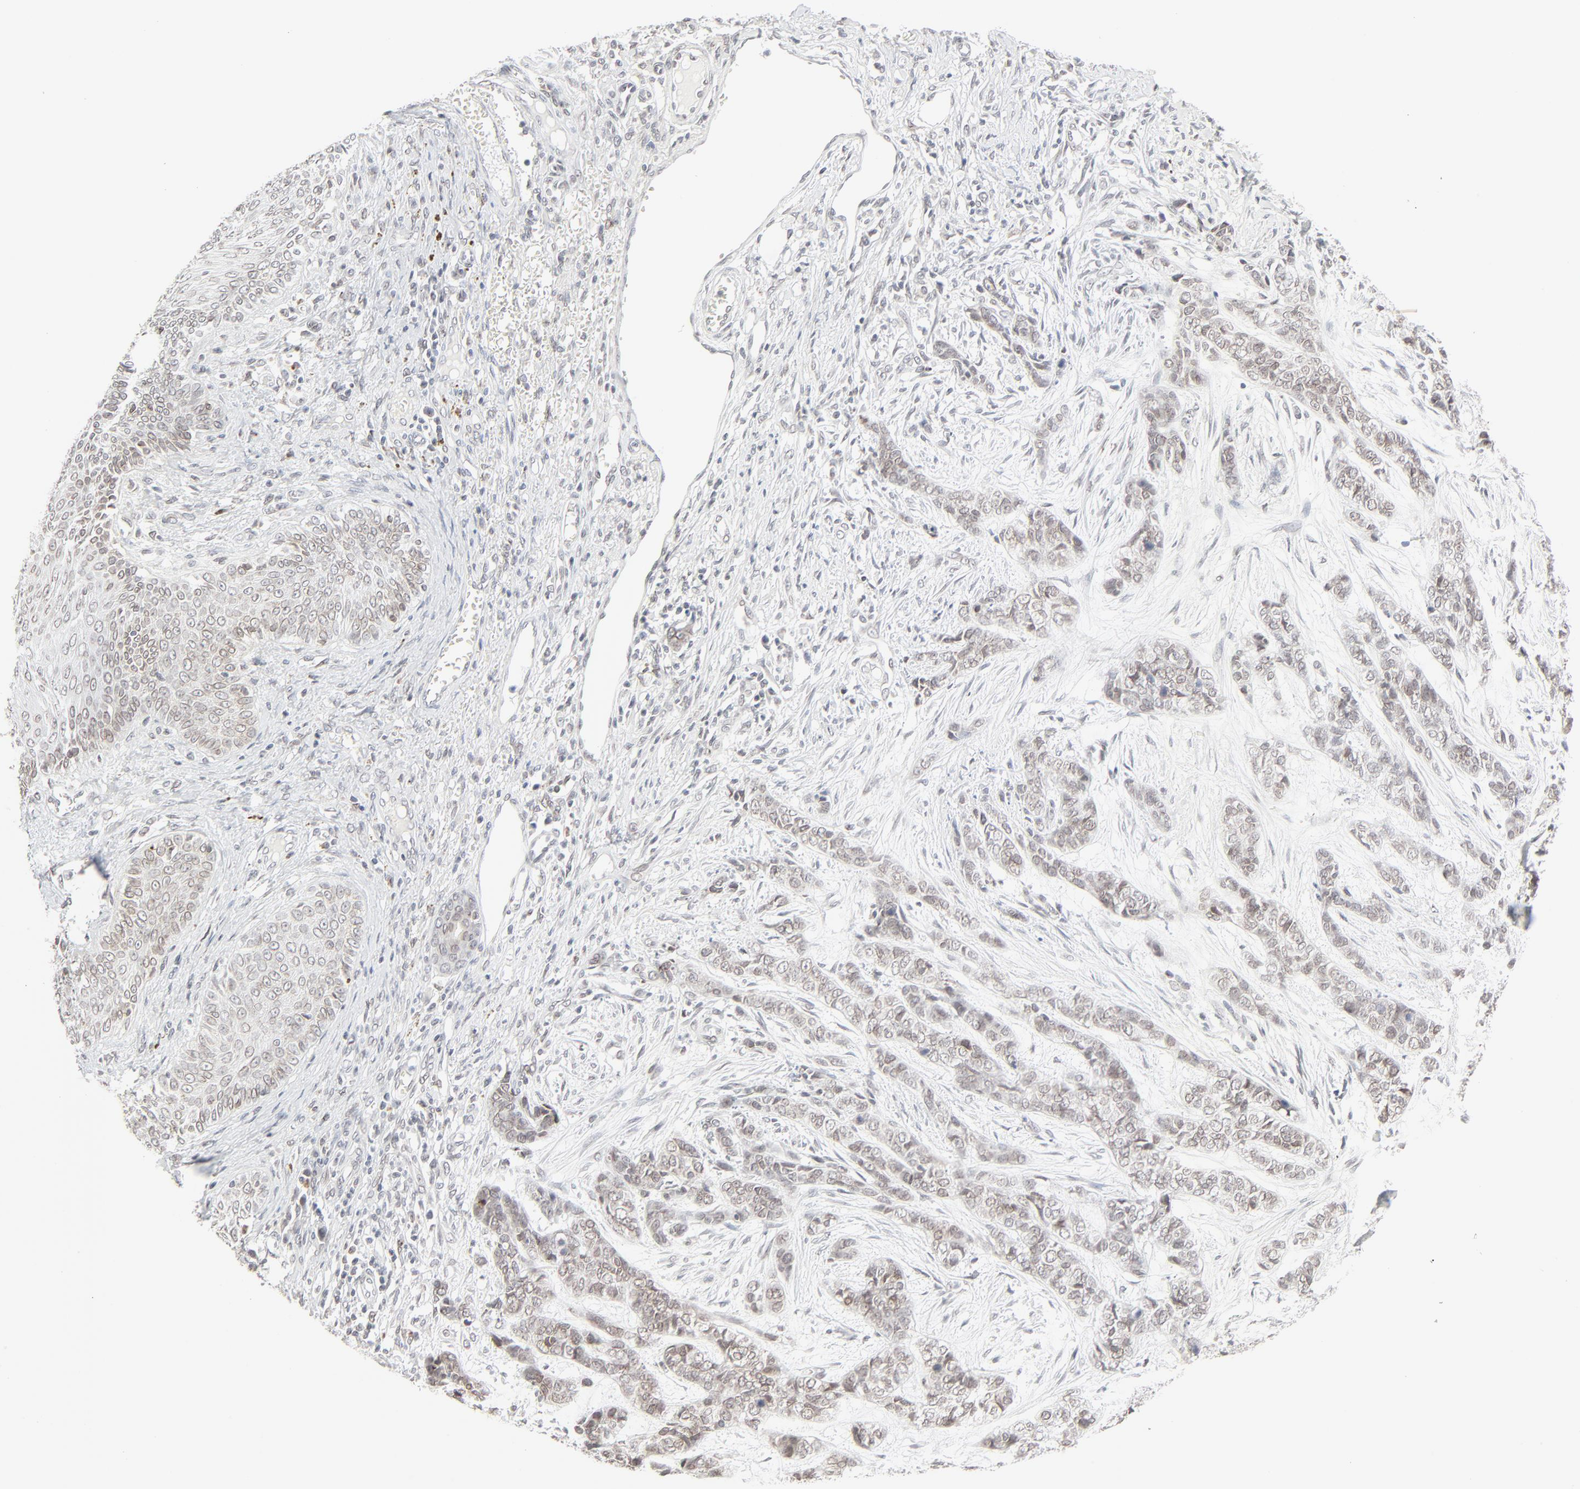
{"staining": {"intensity": "weak", "quantity": "25%-75%", "location": "cytoplasmic/membranous,nuclear"}, "tissue": "skin cancer", "cell_type": "Tumor cells", "image_type": "cancer", "snomed": [{"axis": "morphology", "description": "Basal cell carcinoma"}, {"axis": "topography", "description": "Skin"}], "caption": "The micrograph exhibits a brown stain indicating the presence of a protein in the cytoplasmic/membranous and nuclear of tumor cells in skin cancer.", "gene": "MAD1L1", "patient": {"sex": "female", "age": 64}}